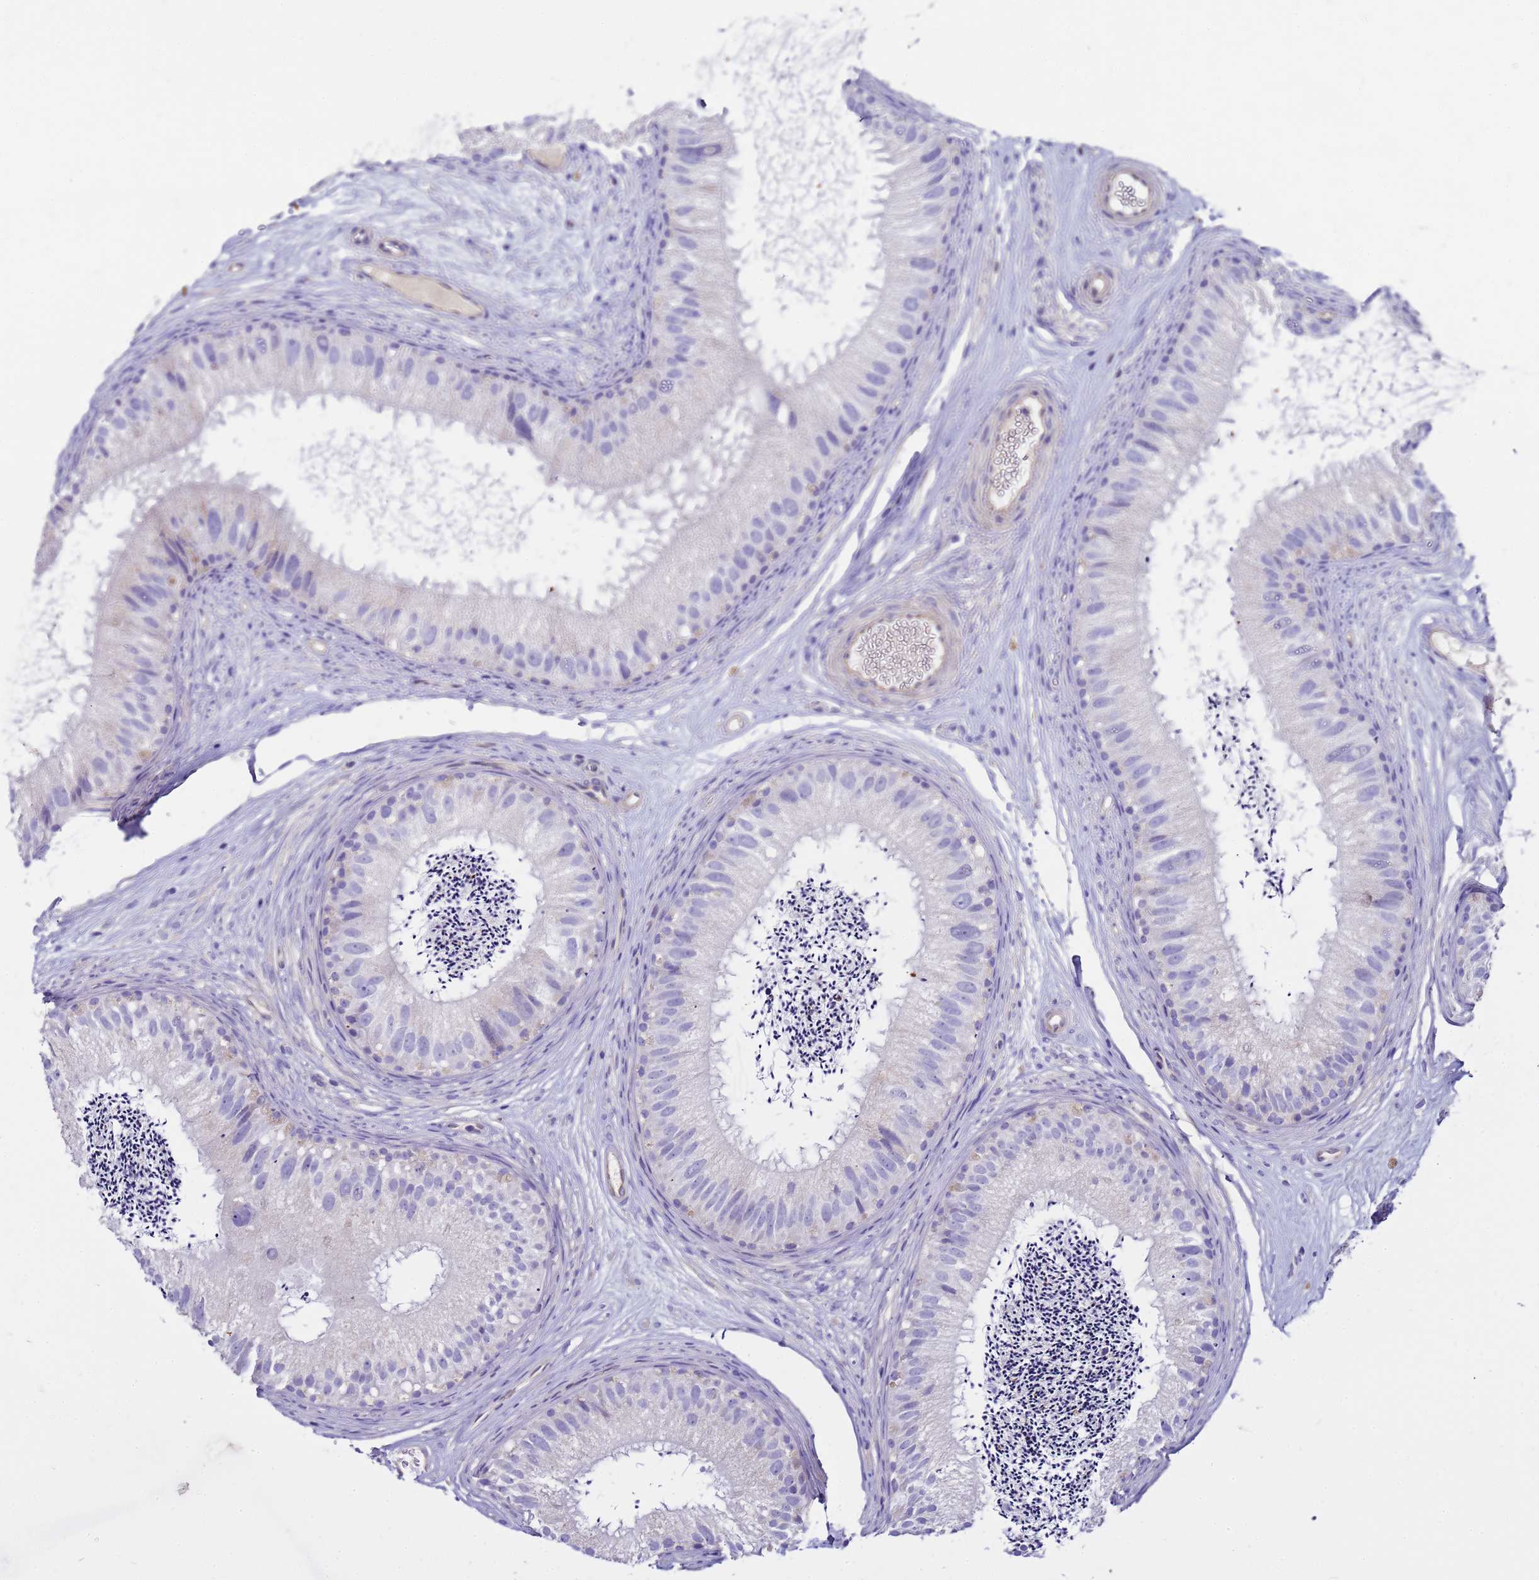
{"staining": {"intensity": "negative", "quantity": "none", "location": "none"}, "tissue": "epididymis", "cell_type": "Glandular cells", "image_type": "normal", "snomed": [{"axis": "morphology", "description": "Normal tissue, NOS"}, {"axis": "topography", "description": "Epididymis"}], "caption": "This is an immunohistochemistry histopathology image of benign human epididymis. There is no expression in glandular cells.", "gene": "RIPPLY2", "patient": {"sex": "male", "age": 77}}